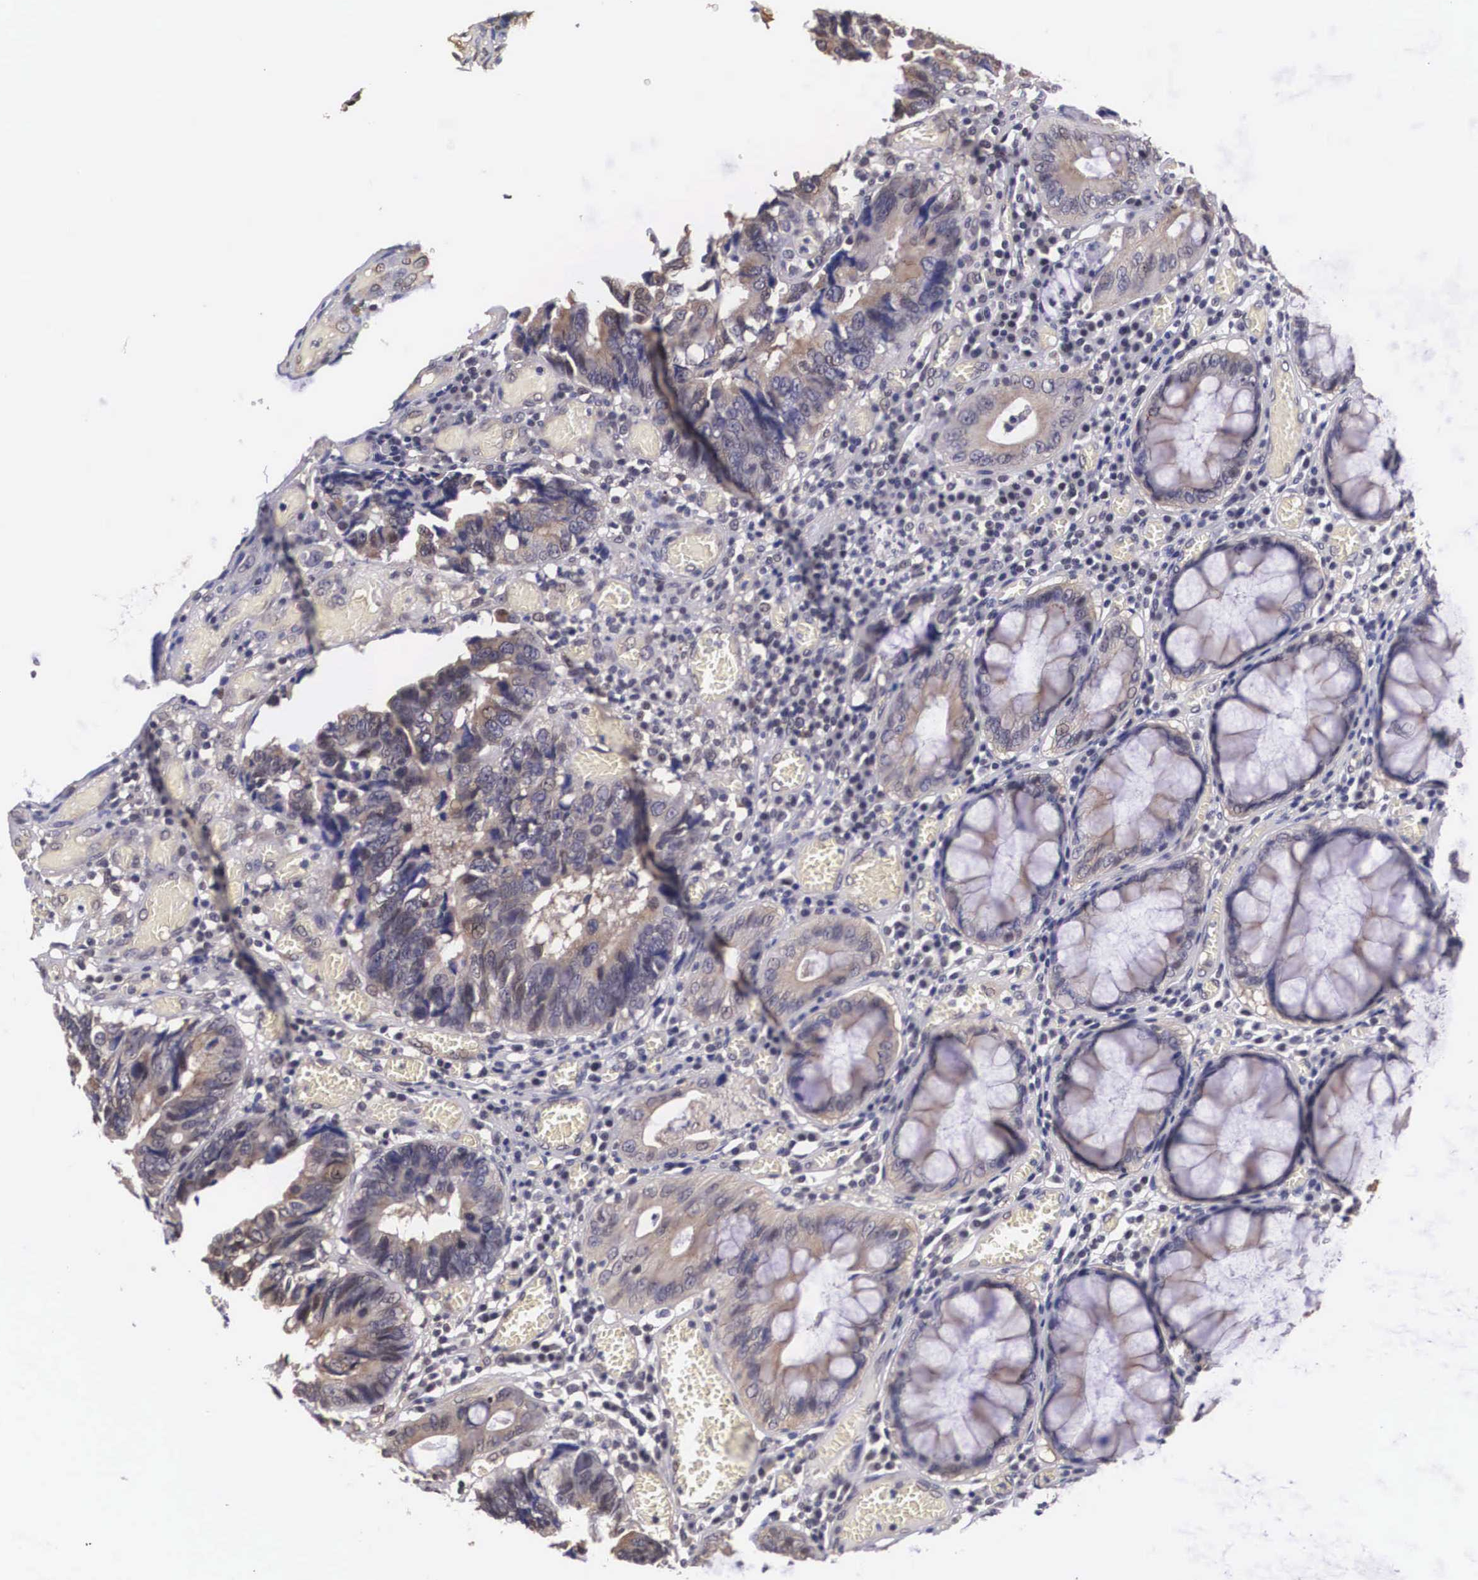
{"staining": {"intensity": "weak", "quantity": "25%-75%", "location": "cytoplasmic/membranous"}, "tissue": "colorectal cancer", "cell_type": "Tumor cells", "image_type": "cancer", "snomed": [{"axis": "morphology", "description": "Adenocarcinoma, NOS"}, {"axis": "topography", "description": "Rectum"}], "caption": "High-magnification brightfield microscopy of colorectal adenocarcinoma stained with DAB (brown) and counterstained with hematoxylin (blue). tumor cells exhibit weak cytoplasmic/membranous staining is identified in approximately25%-75% of cells. (DAB IHC with brightfield microscopy, high magnification).", "gene": "OTX2", "patient": {"sex": "female", "age": 98}}